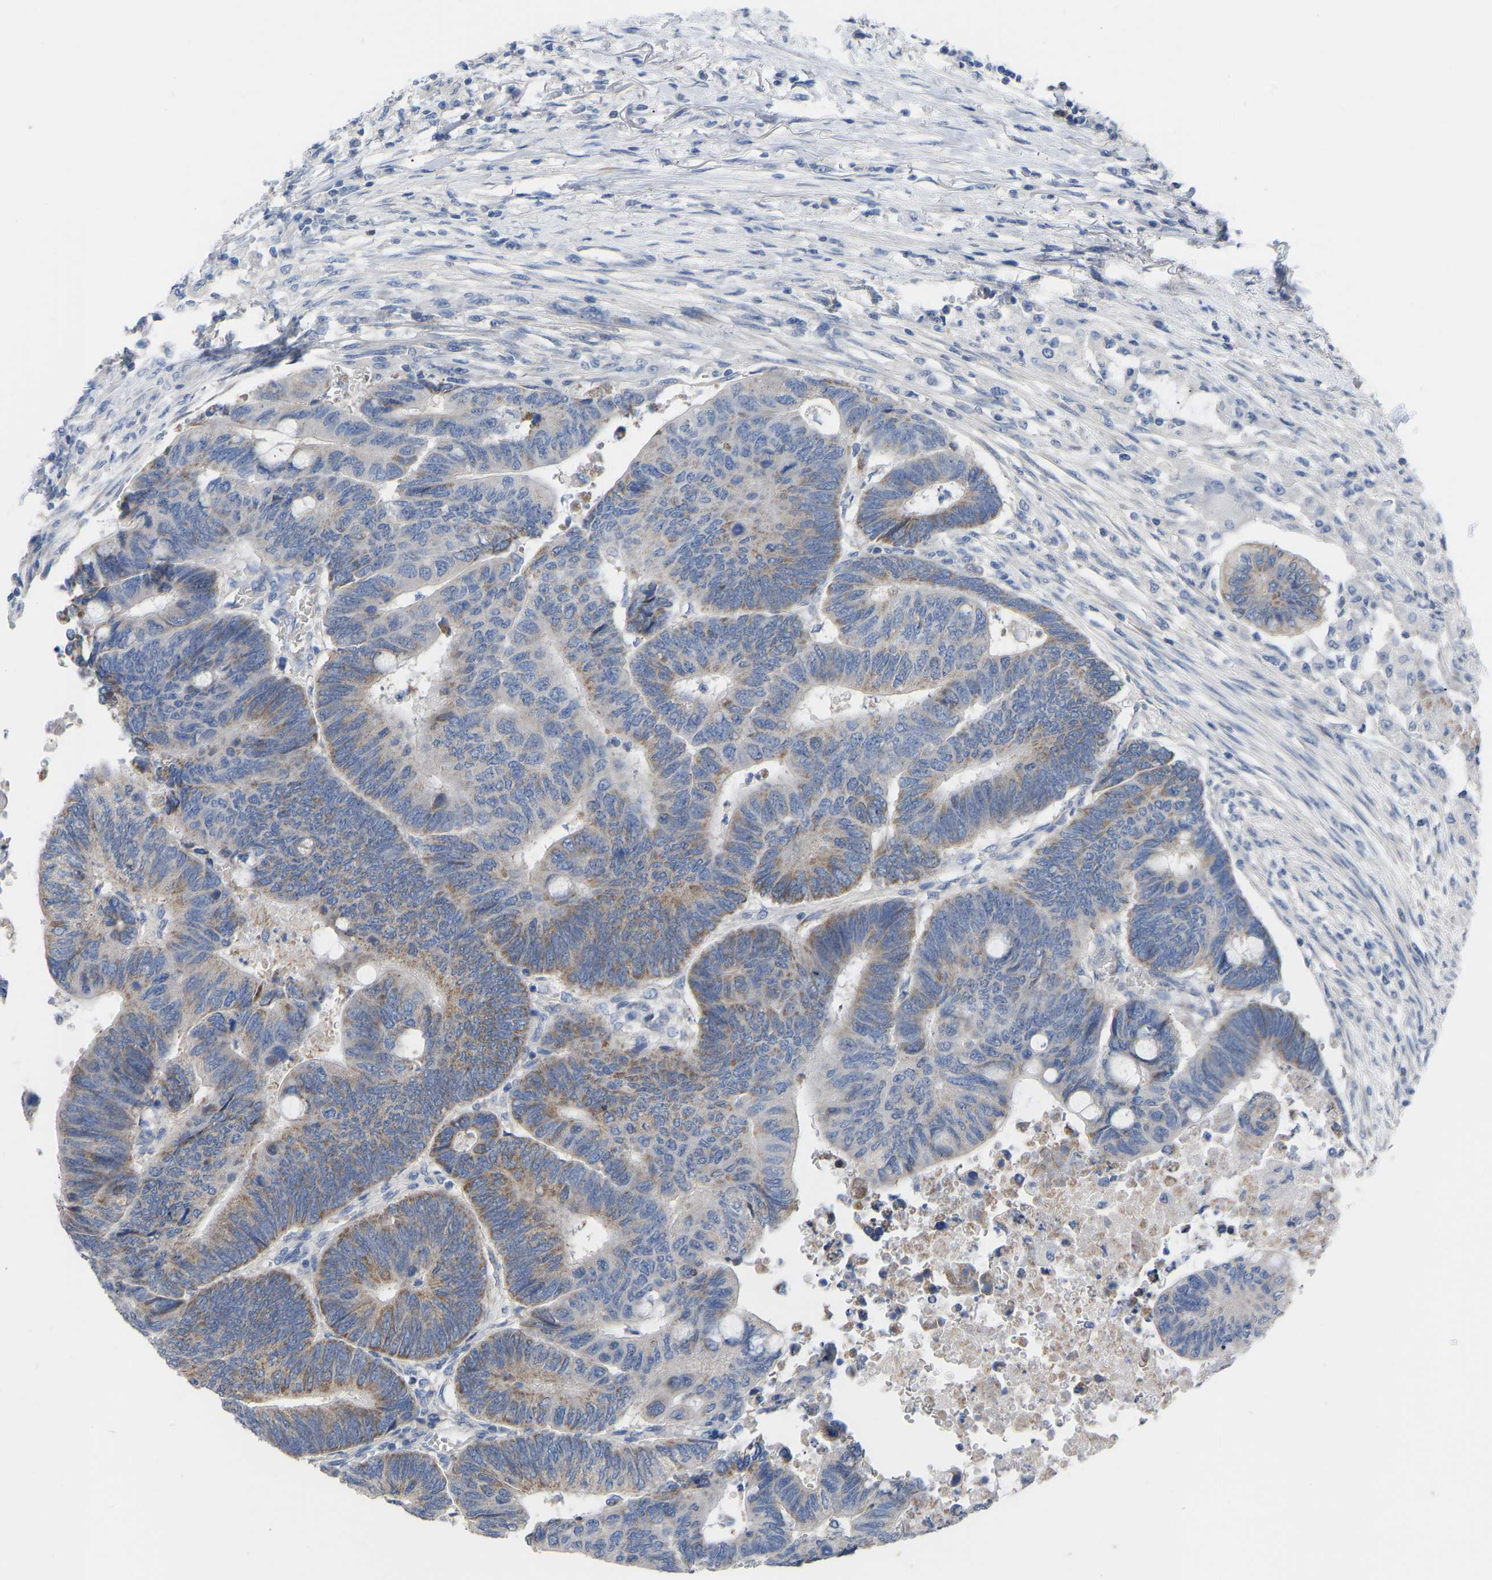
{"staining": {"intensity": "moderate", "quantity": "25%-75%", "location": "cytoplasmic/membranous"}, "tissue": "colorectal cancer", "cell_type": "Tumor cells", "image_type": "cancer", "snomed": [{"axis": "morphology", "description": "Normal tissue, NOS"}, {"axis": "morphology", "description": "Adenocarcinoma, NOS"}, {"axis": "topography", "description": "Rectum"}, {"axis": "topography", "description": "Peripheral nerve tissue"}], "caption": "Colorectal cancer stained with a brown dye shows moderate cytoplasmic/membranous positive expression in about 25%-75% of tumor cells.", "gene": "OLIG2", "patient": {"sex": "male", "age": 92}}